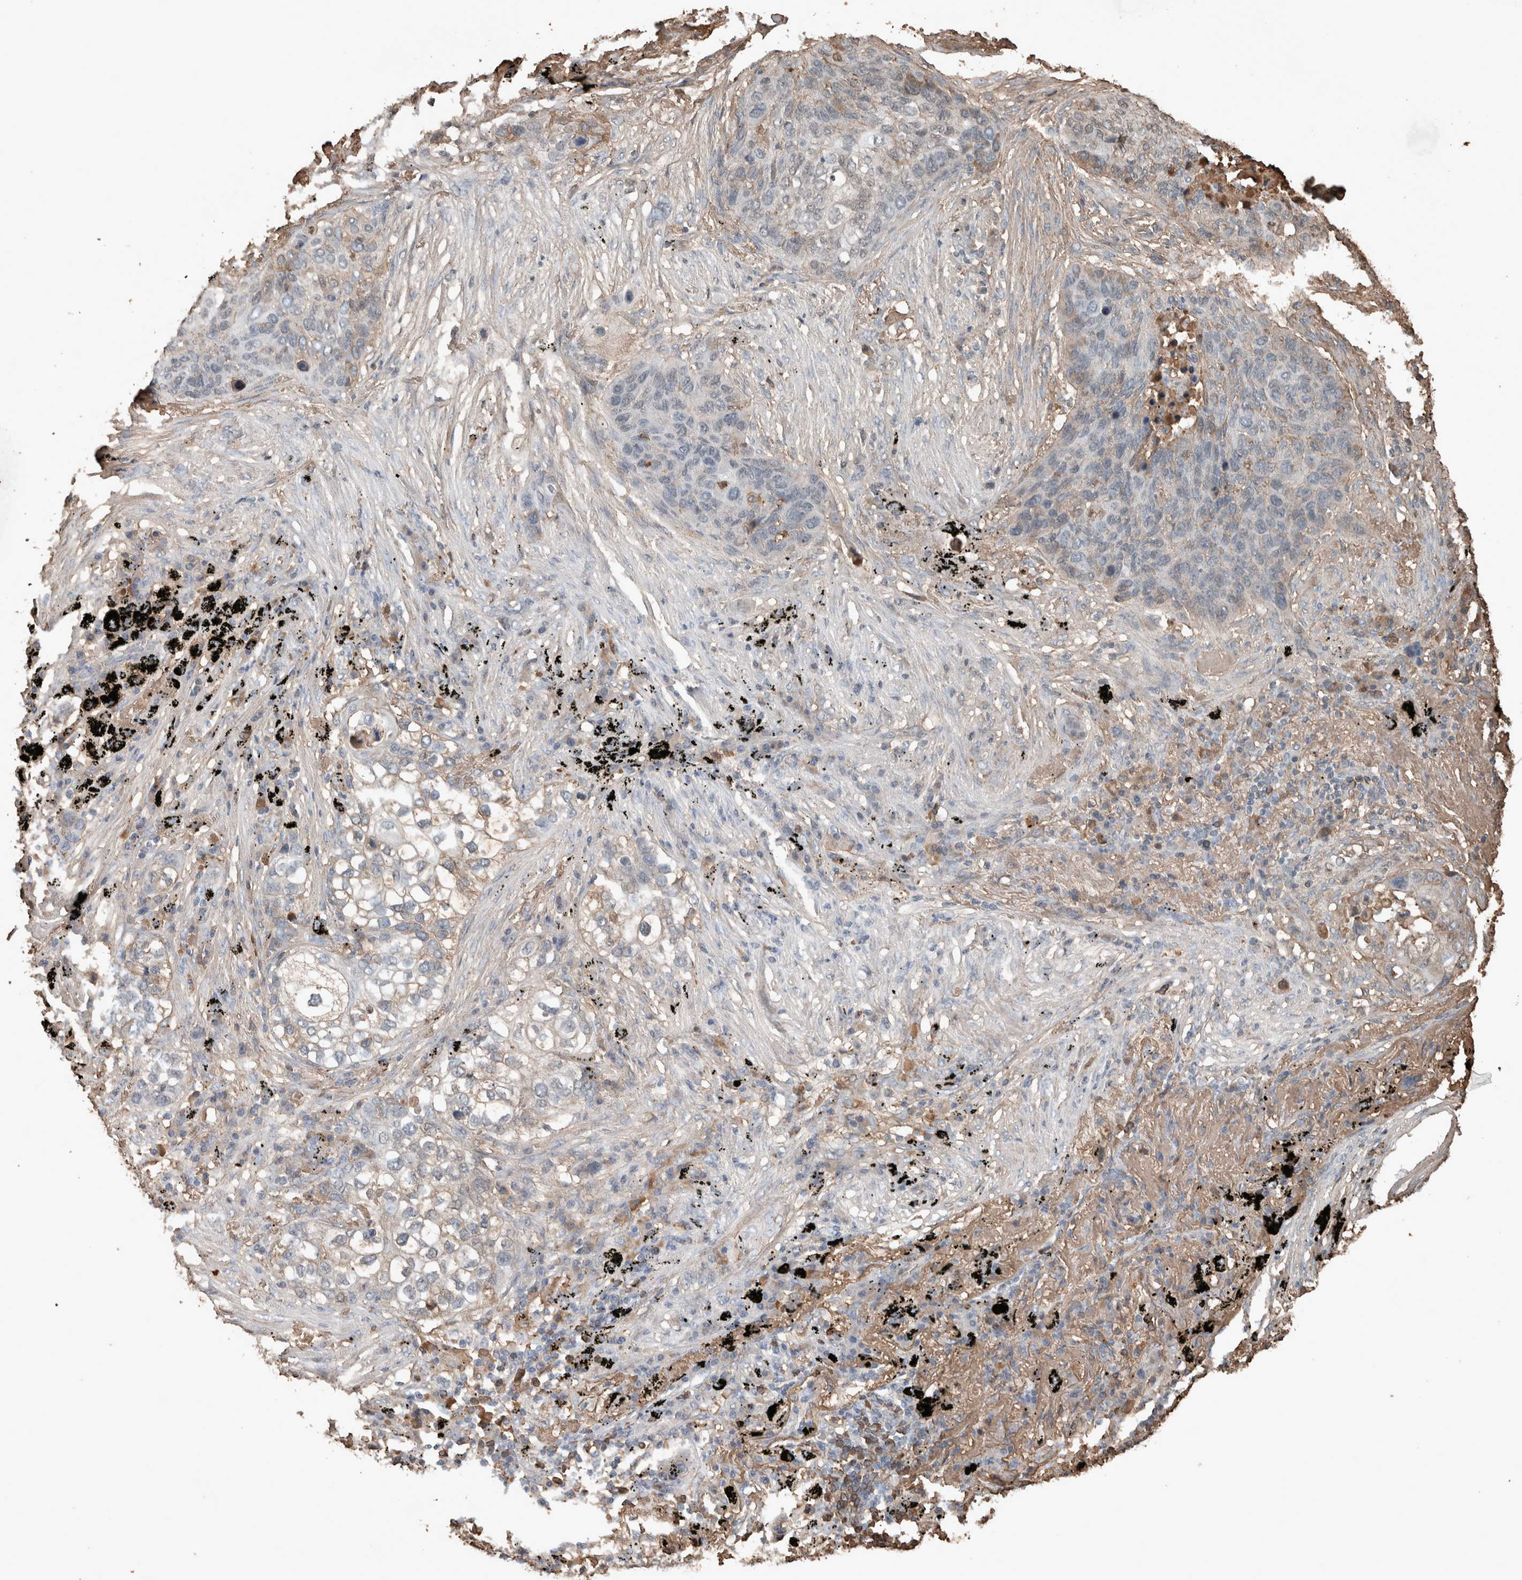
{"staining": {"intensity": "weak", "quantity": "25%-75%", "location": "cytoplasmic/membranous"}, "tissue": "lung cancer", "cell_type": "Tumor cells", "image_type": "cancer", "snomed": [{"axis": "morphology", "description": "Squamous cell carcinoma, NOS"}, {"axis": "topography", "description": "Lung"}], "caption": "Squamous cell carcinoma (lung) stained for a protein reveals weak cytoplasmic/membranous positivity in tumor cells.", "gene": "USP34", "patient": {"sex": "female", "age": 63}}